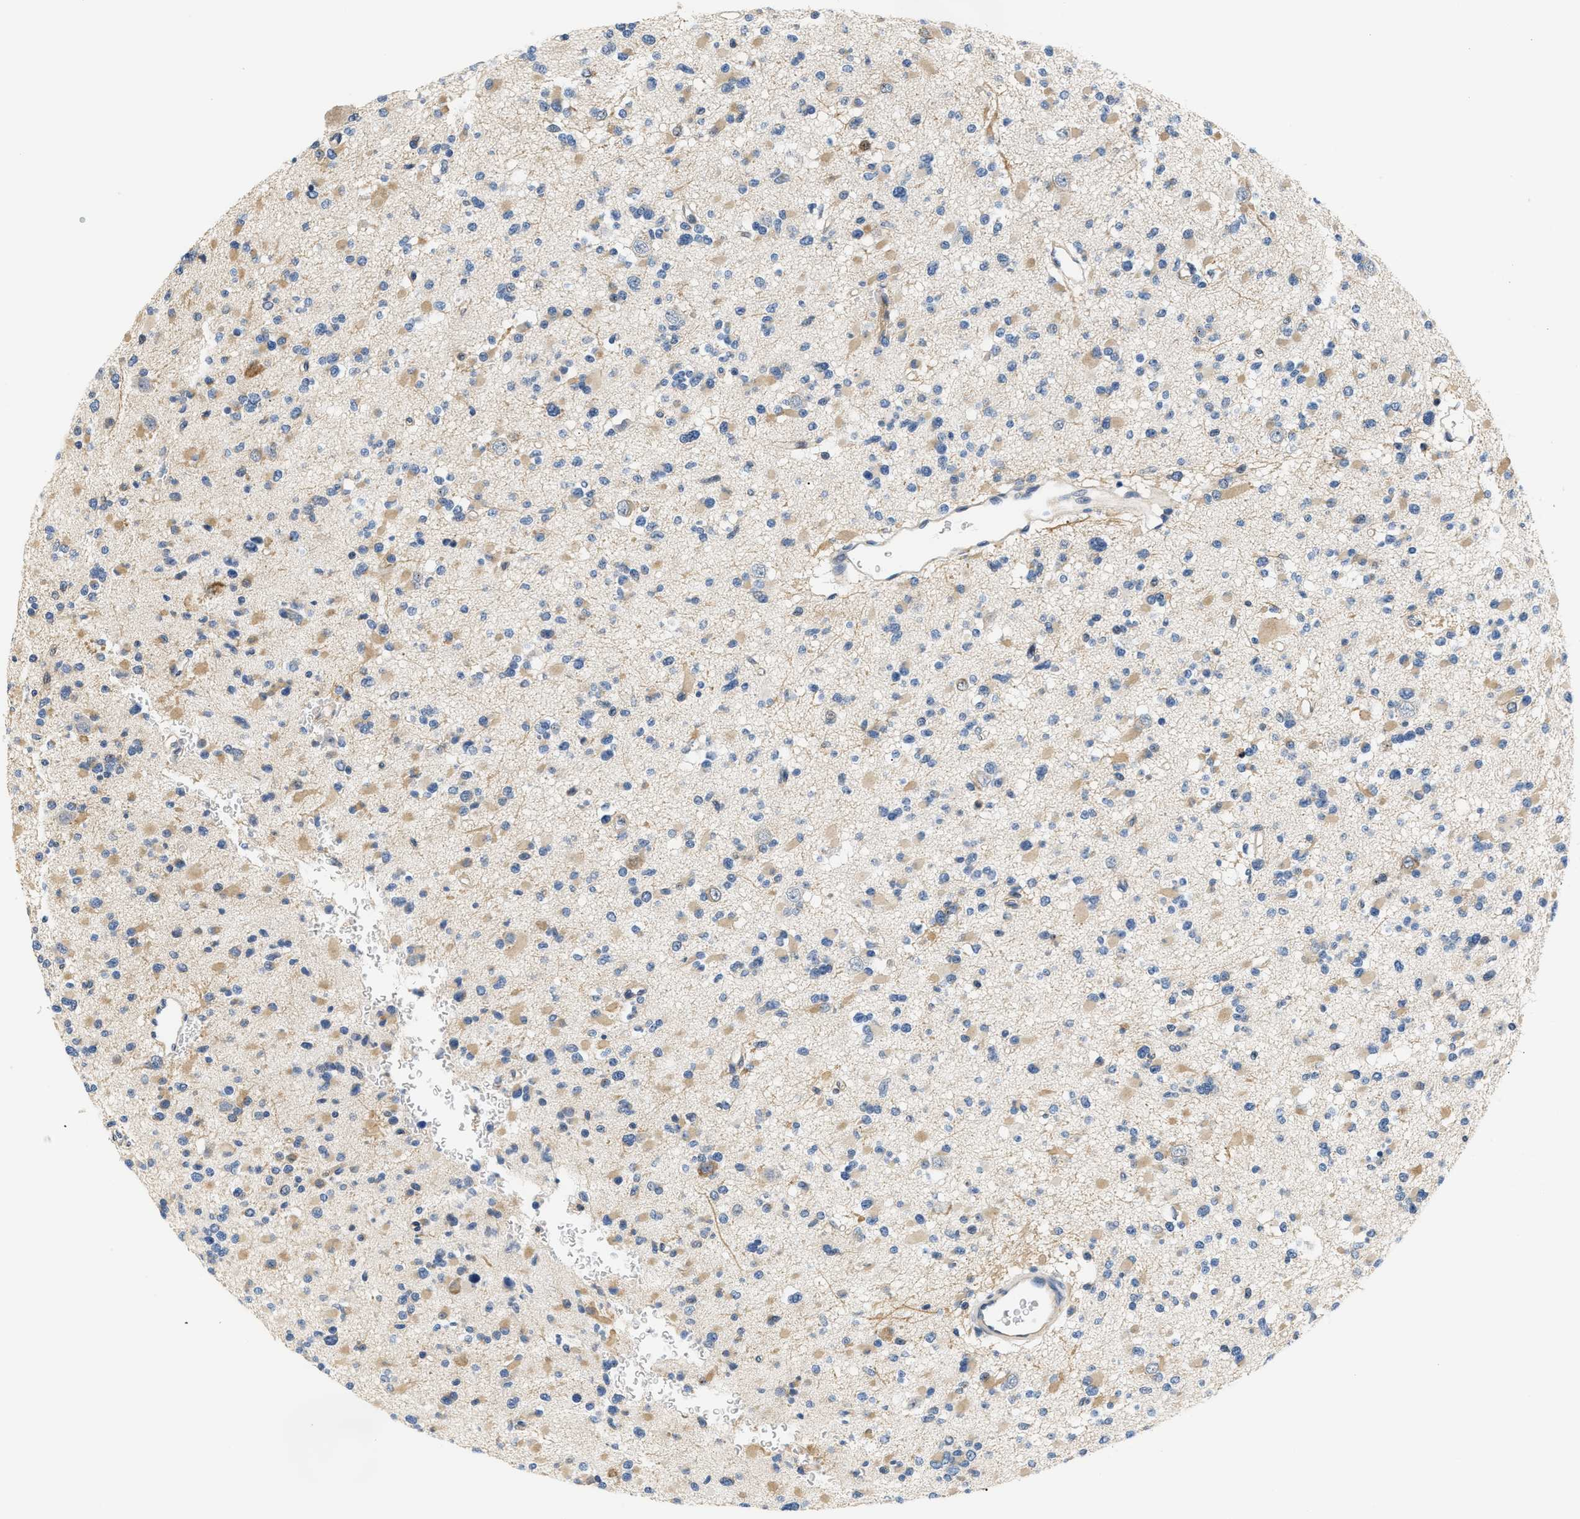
{"staining": {"intensity": "weak", "quantity": "<25%", "location": "cytoplasmic/membranous"}, "tissue": "glioma", "cell_type": "Tumor cells", "image_type": "cancer", "snomed": [{"axis": "morphology", "description": "Glioma, malignant, Low grade"}, {"axis": "topography", "description": "Brain"}], "caption": "An immunohistochemistry (IHC) image of glioma is shown. There is no staining in tumor cells of glioma. The staining is performed using DAB (3,3'-diaminobenzidine) brown chromogen with nuclei counter-stained in using hematoxylin.", "gene": "TNIP2", "patient": {"sex": "female", "age": 22}}